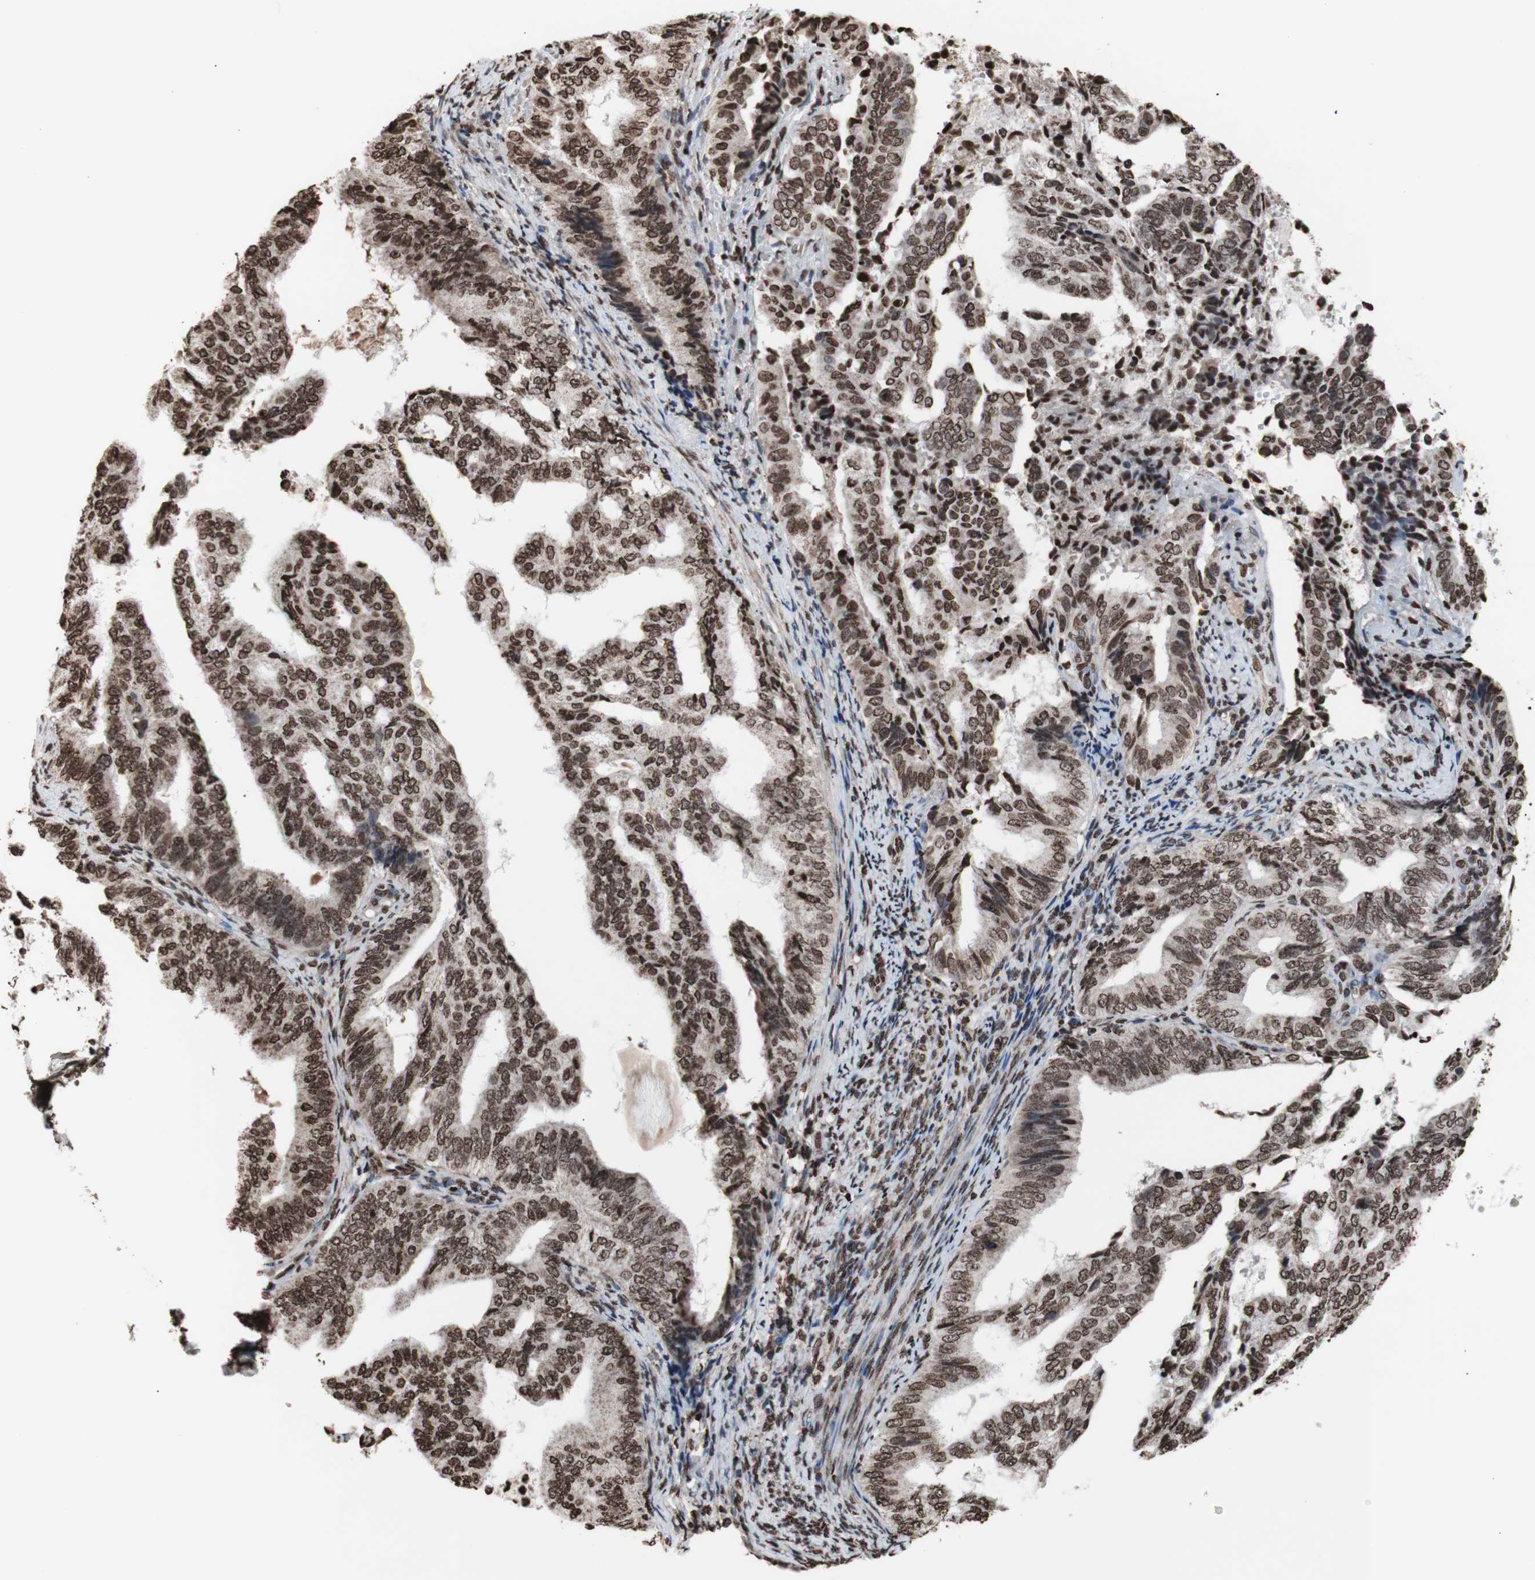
{"staining": {"intensity": "moderate", "quantity": ">75%", "location": "cytoplasmic/membranous,nuclear"}, "tissue": "endometrial cancer", "cell_type": "Tumor cells", "image_type": "cancer", "snomed": [{"axis": "morphology", "description": "Adenocarcinoma, NOS"}, {"axis": "topography", "description": "Endometrium"}], "caption": "An image showing moderate cytoplasmic/membranous and nuclear staining in approximately >75% of tumor cells in endometrial cancer (adenocarcinoma), as visualized by brown immunohistochemical staining.", "gene": "SNAI2", "patient": {"sex": "female", "age": 58}}